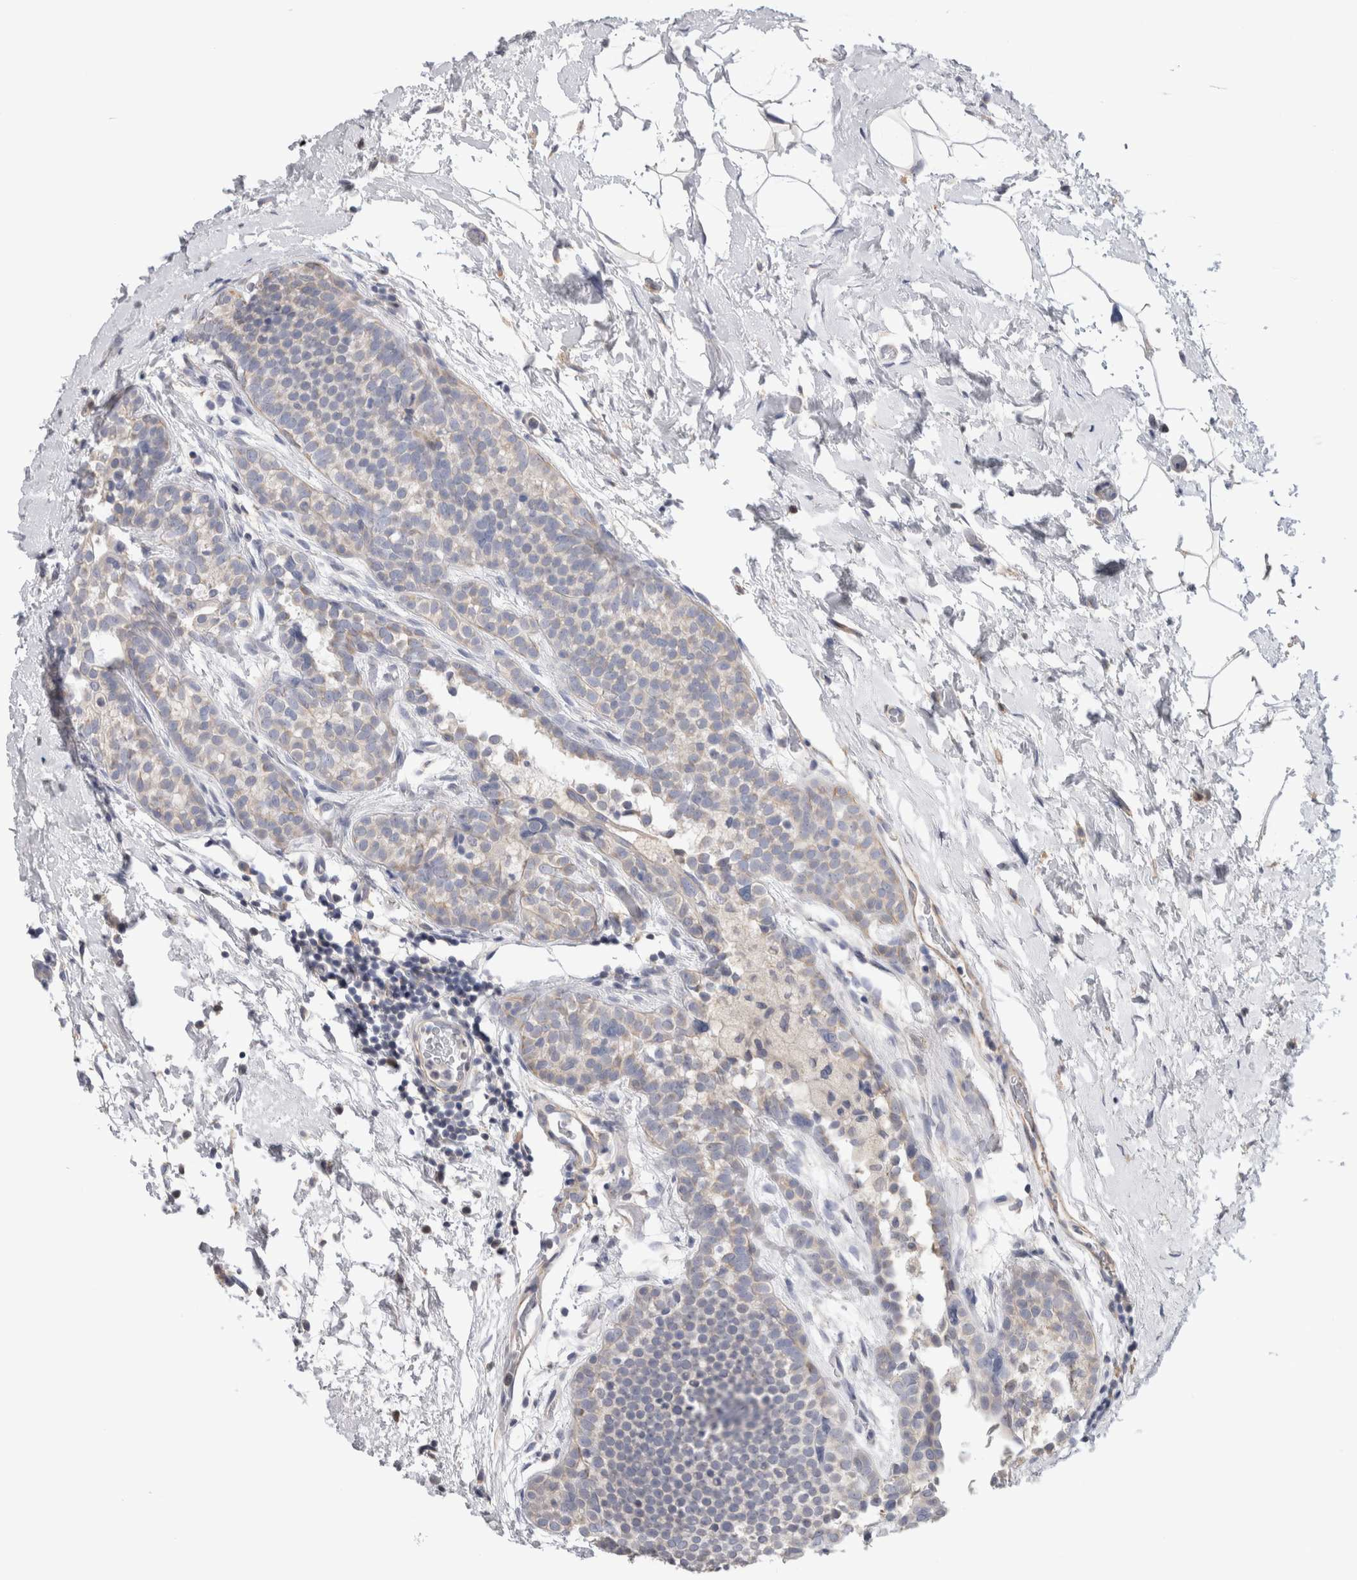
{"staining": {"intensity": "negative", "quantity": "none", "location": "none"}, "tissue": "breast cancer", "cell_type": "Tumor cells", "image_type": "cancer", "snomed": [{"axis": "morphology", "description": "Lobular carcinoma"}, {"axis": "topography", "description": "Breast"}], "caption": "This is a histopathology image of IHC staining of lobular carcinoma (breast), which shows no staining in tumor cells.", "gene": "SMAP2", "patient": {"sex": "female", "age": 50}}